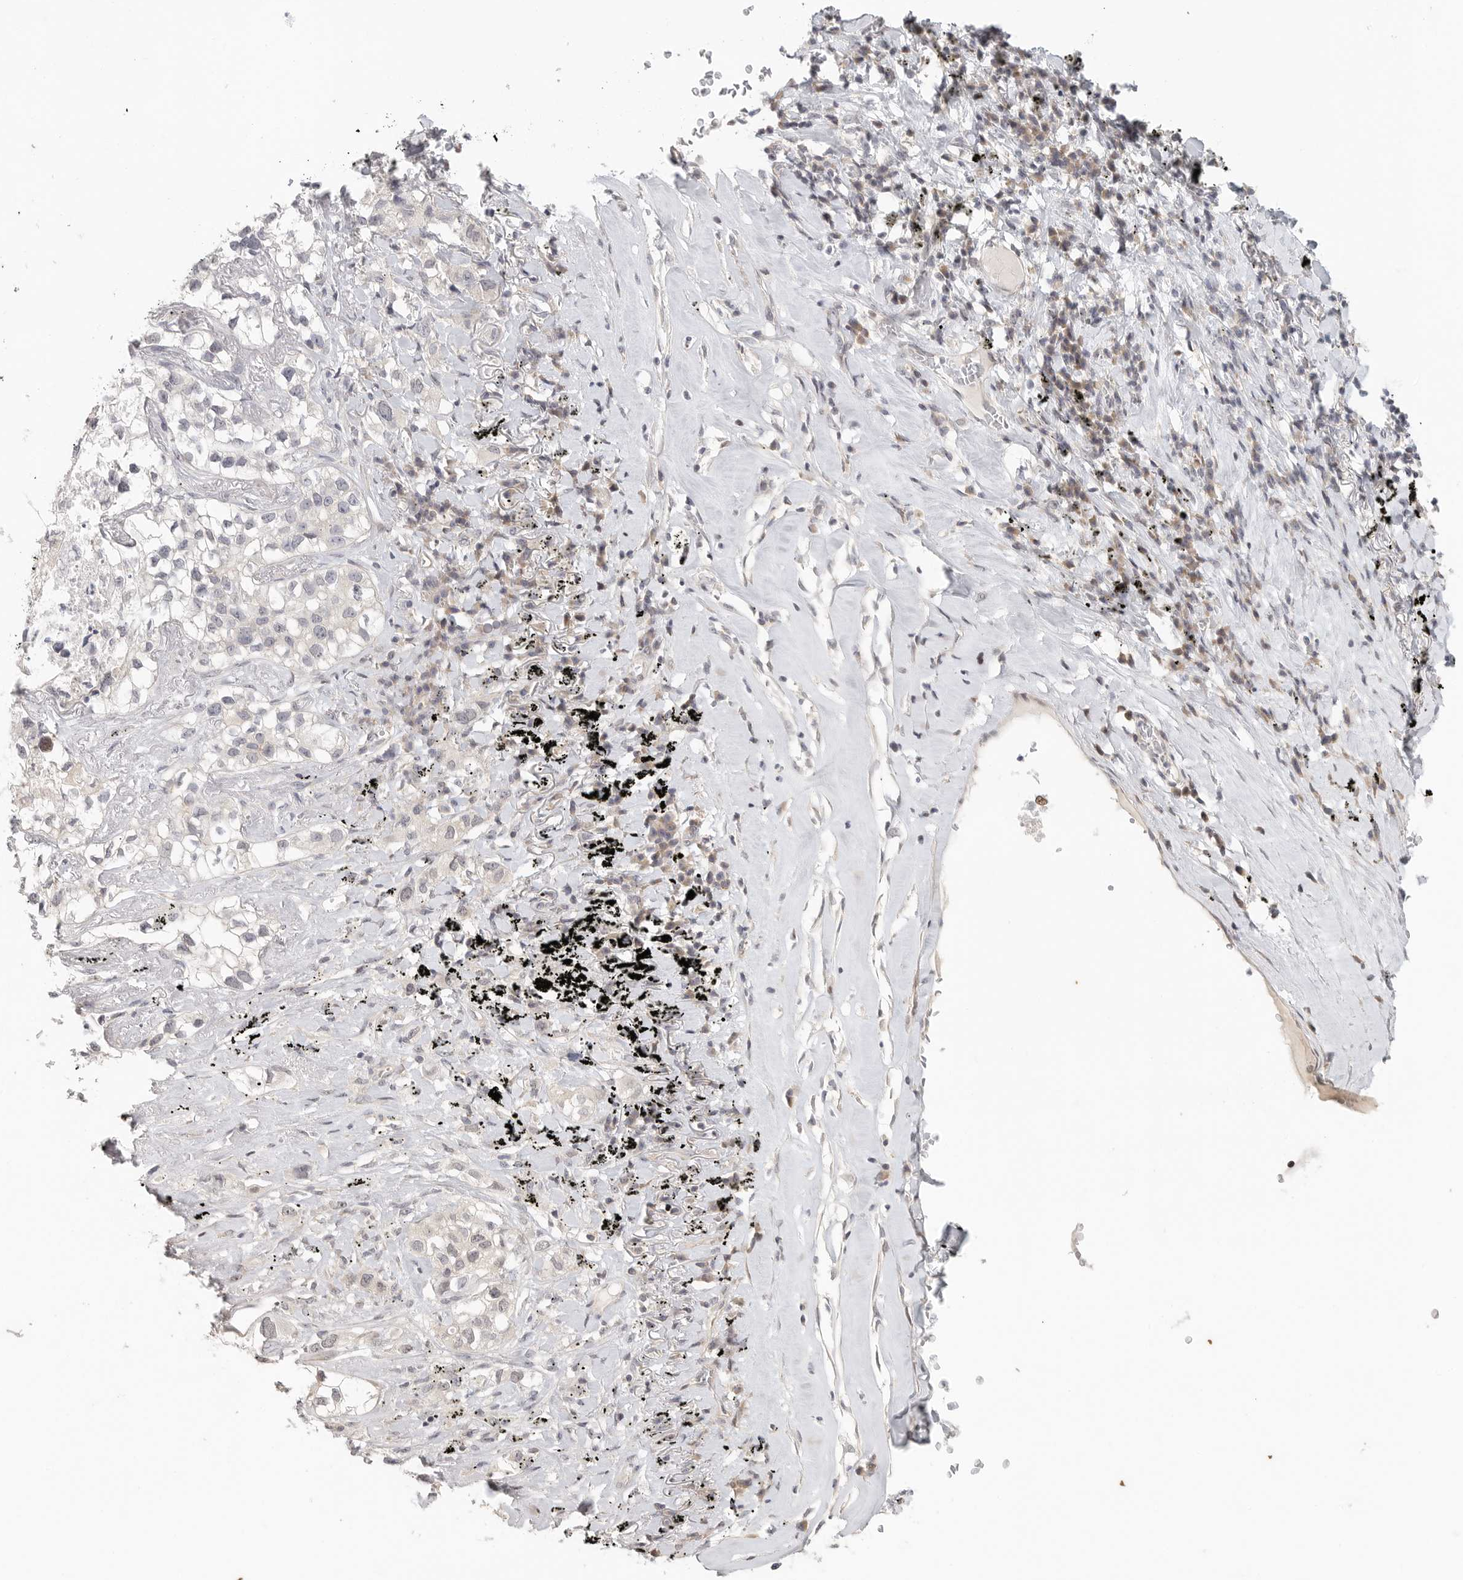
{"staining": {"intensity": "negative", "quantity": "none", "location": "none"}, "tissue": "lung cancer", "cell_type": "Tumor cells", "image_type": "cancer", "snomed": [{"axis": "morphology", "description": "Adenocarcinoma, NOS"}, {"axis": "topography", "description": "Lung"}], "caption": "An IHC image of adenocarcinoma (lung) is shown. There is no staining in tumor cells of adenocarcinoma (lung). (Stains: DAB (3,3'-diaminobenzidine) immunohistochemistry with hematoxylin counter stain, Microscopy: brightfield microscopy at high magnification).", "gene": "HDAC6", "patient": {"sex": "male", "age": 63}}